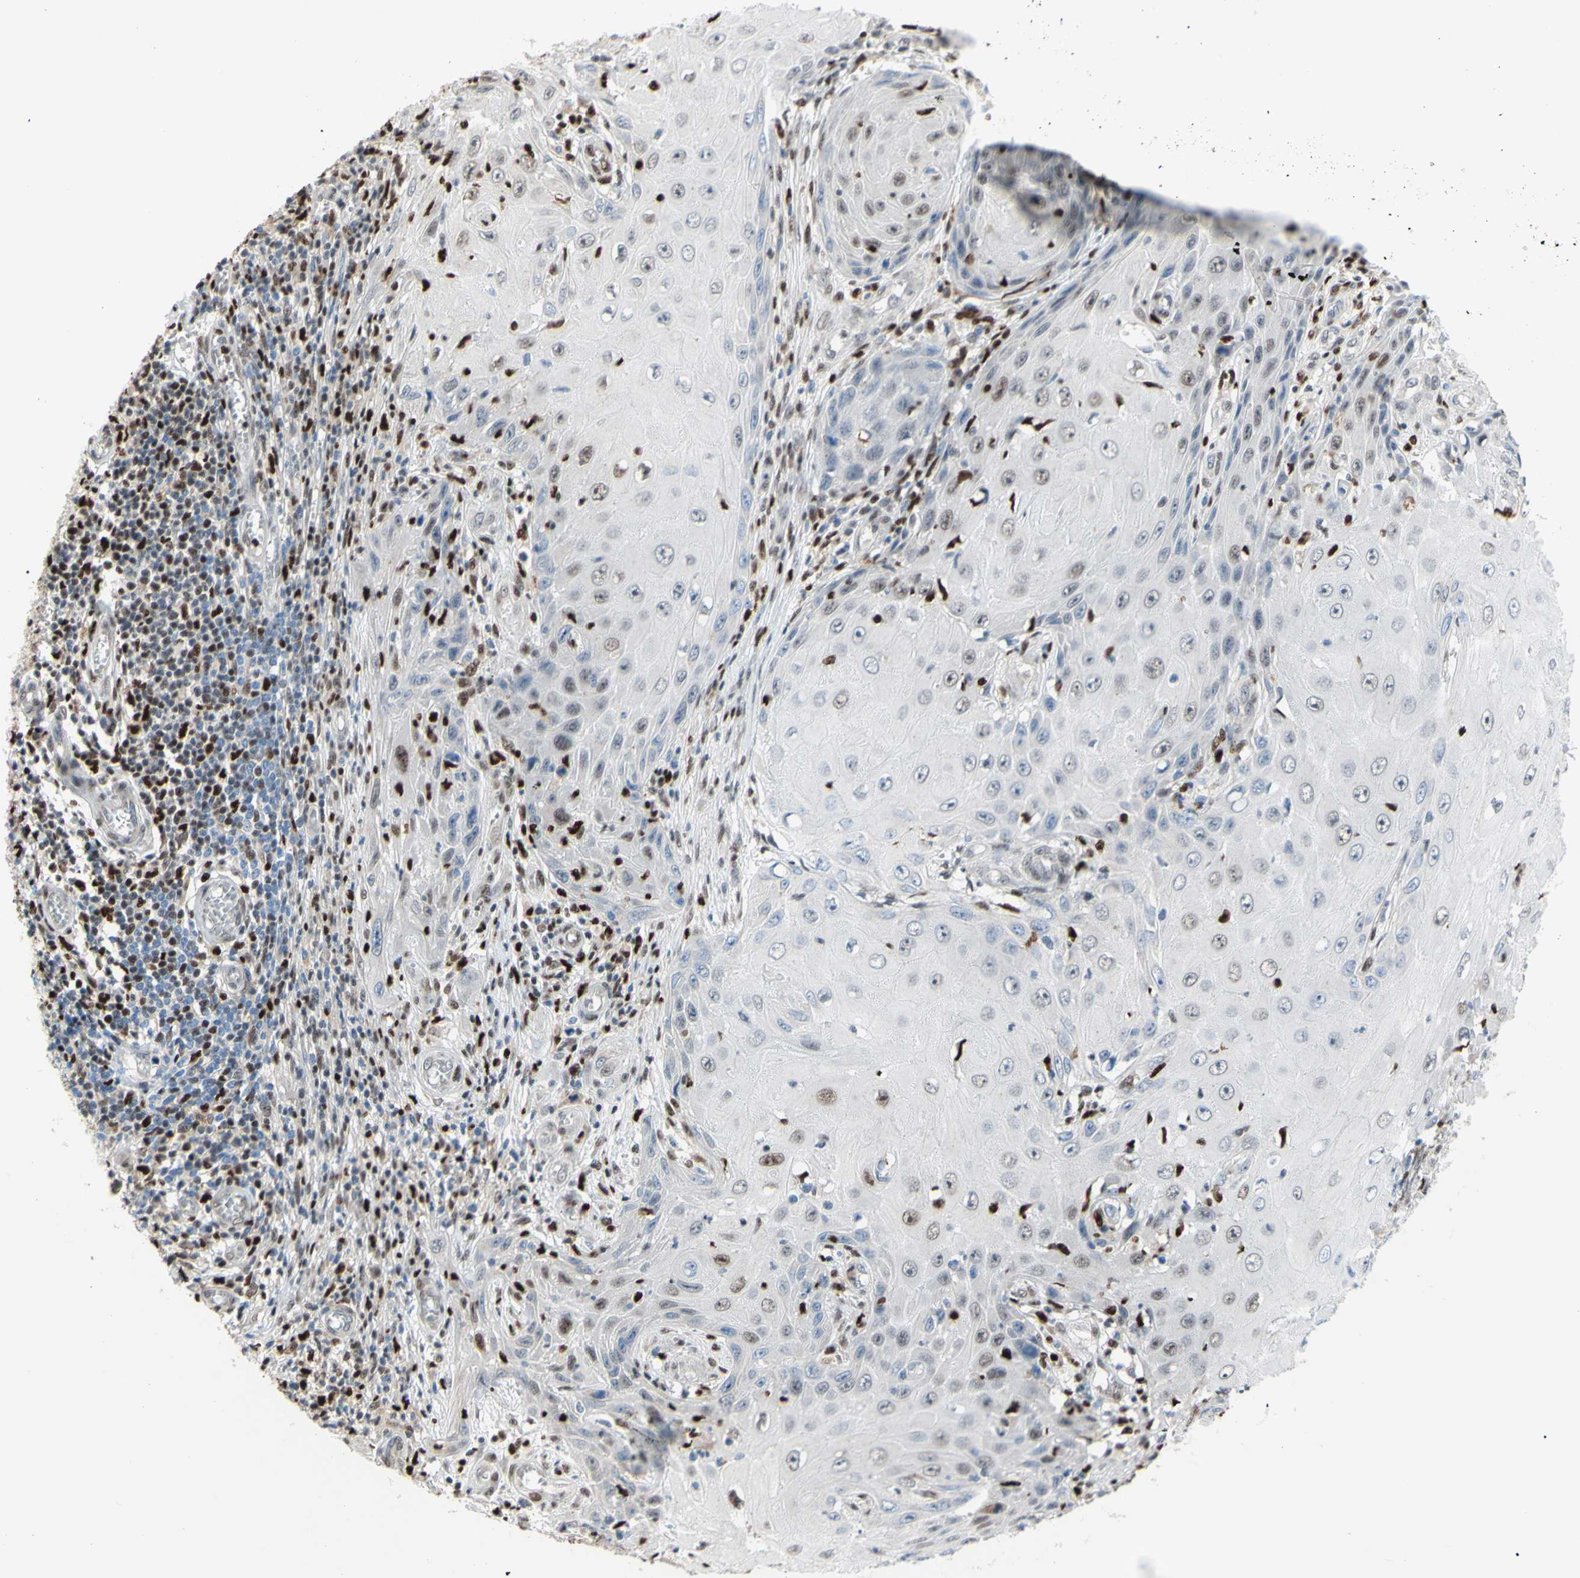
{"staining": {"intensity": "negative", "quantity": "none", "location": "none"}, "tissue": "skin cancer", "cell_type": "Tumor cells", "image_type": "cancer", "snomed": [{"axis": "morphology", "description": "Squamous cell carcinoma, NOS"}, {"axis": "topography", "description": "Skin"}], "caption": "An image of skin squamous cell carcinoma stained for a protein exhibits no brown staining in tumor cells. The staining is performed using DAB (3,3'-diaminobenzidine) brown chromogen with nuclei counter-stained in using hematoxylin.", "gene": "EED", "patient": {"sex": "female", "age": 73}}